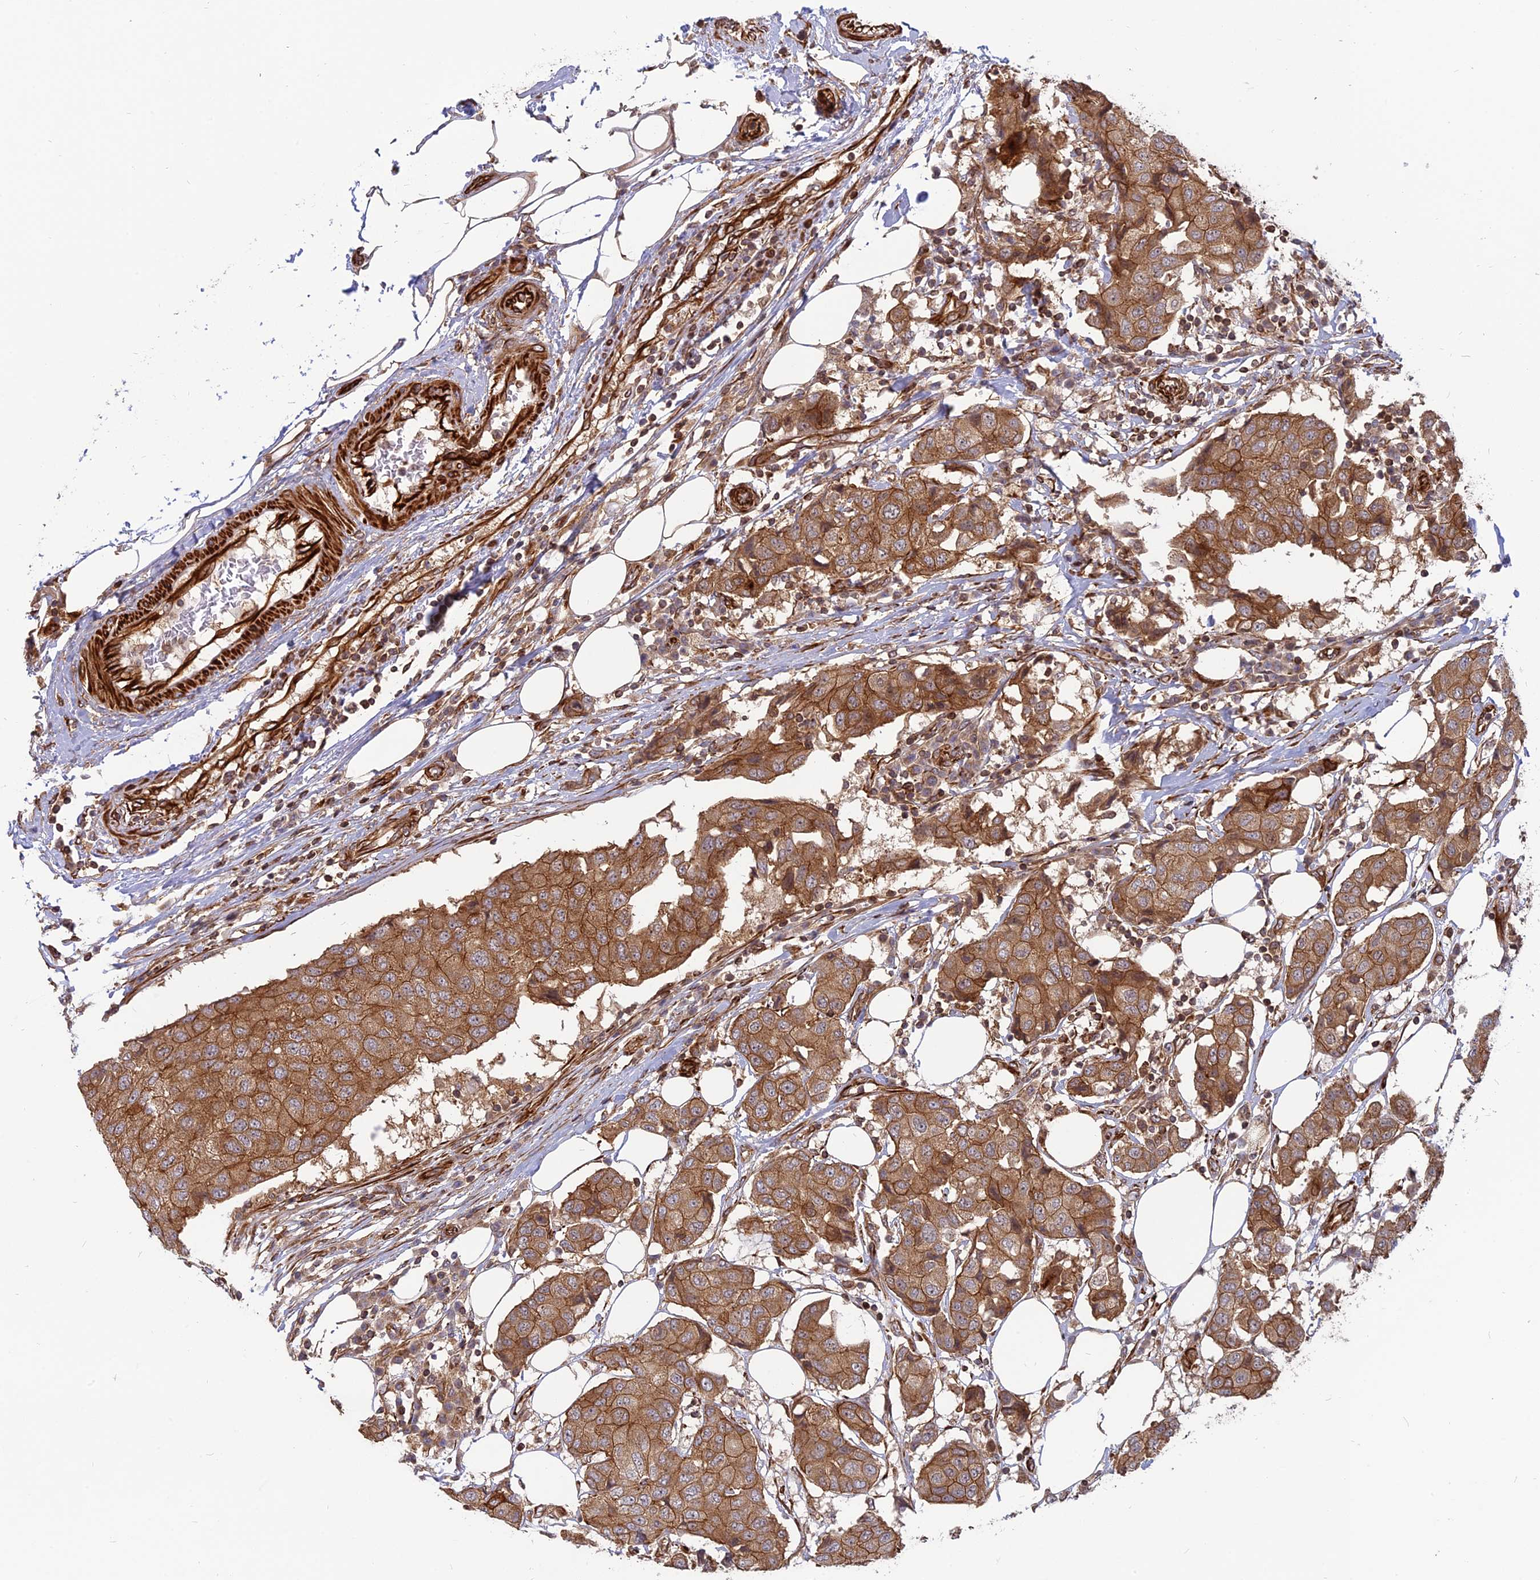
{"staining": {"intensity": "moderate", "quantity": ">75%", "location": "cytoplasmic/membranous"}, "tissue": "breast cancer", "cell_type": "Tumor cells", "image_type": "cancer", "snomed": [{"axis": "morphology", "description": "Duct carcinoma"}, {"axis": "topography", "description": "Breast"}], "caption": "The immunohistochemical stain highlights moderate cytoplasmic/membranous expression in tumor cells of breast cancer (infiltrating ductal carcinoma) tissue. (DAB IHC with brightfield microscopy, high magnification).", "gene": "PHLDB3", "patient": {"sex": "female", "age": 80}}